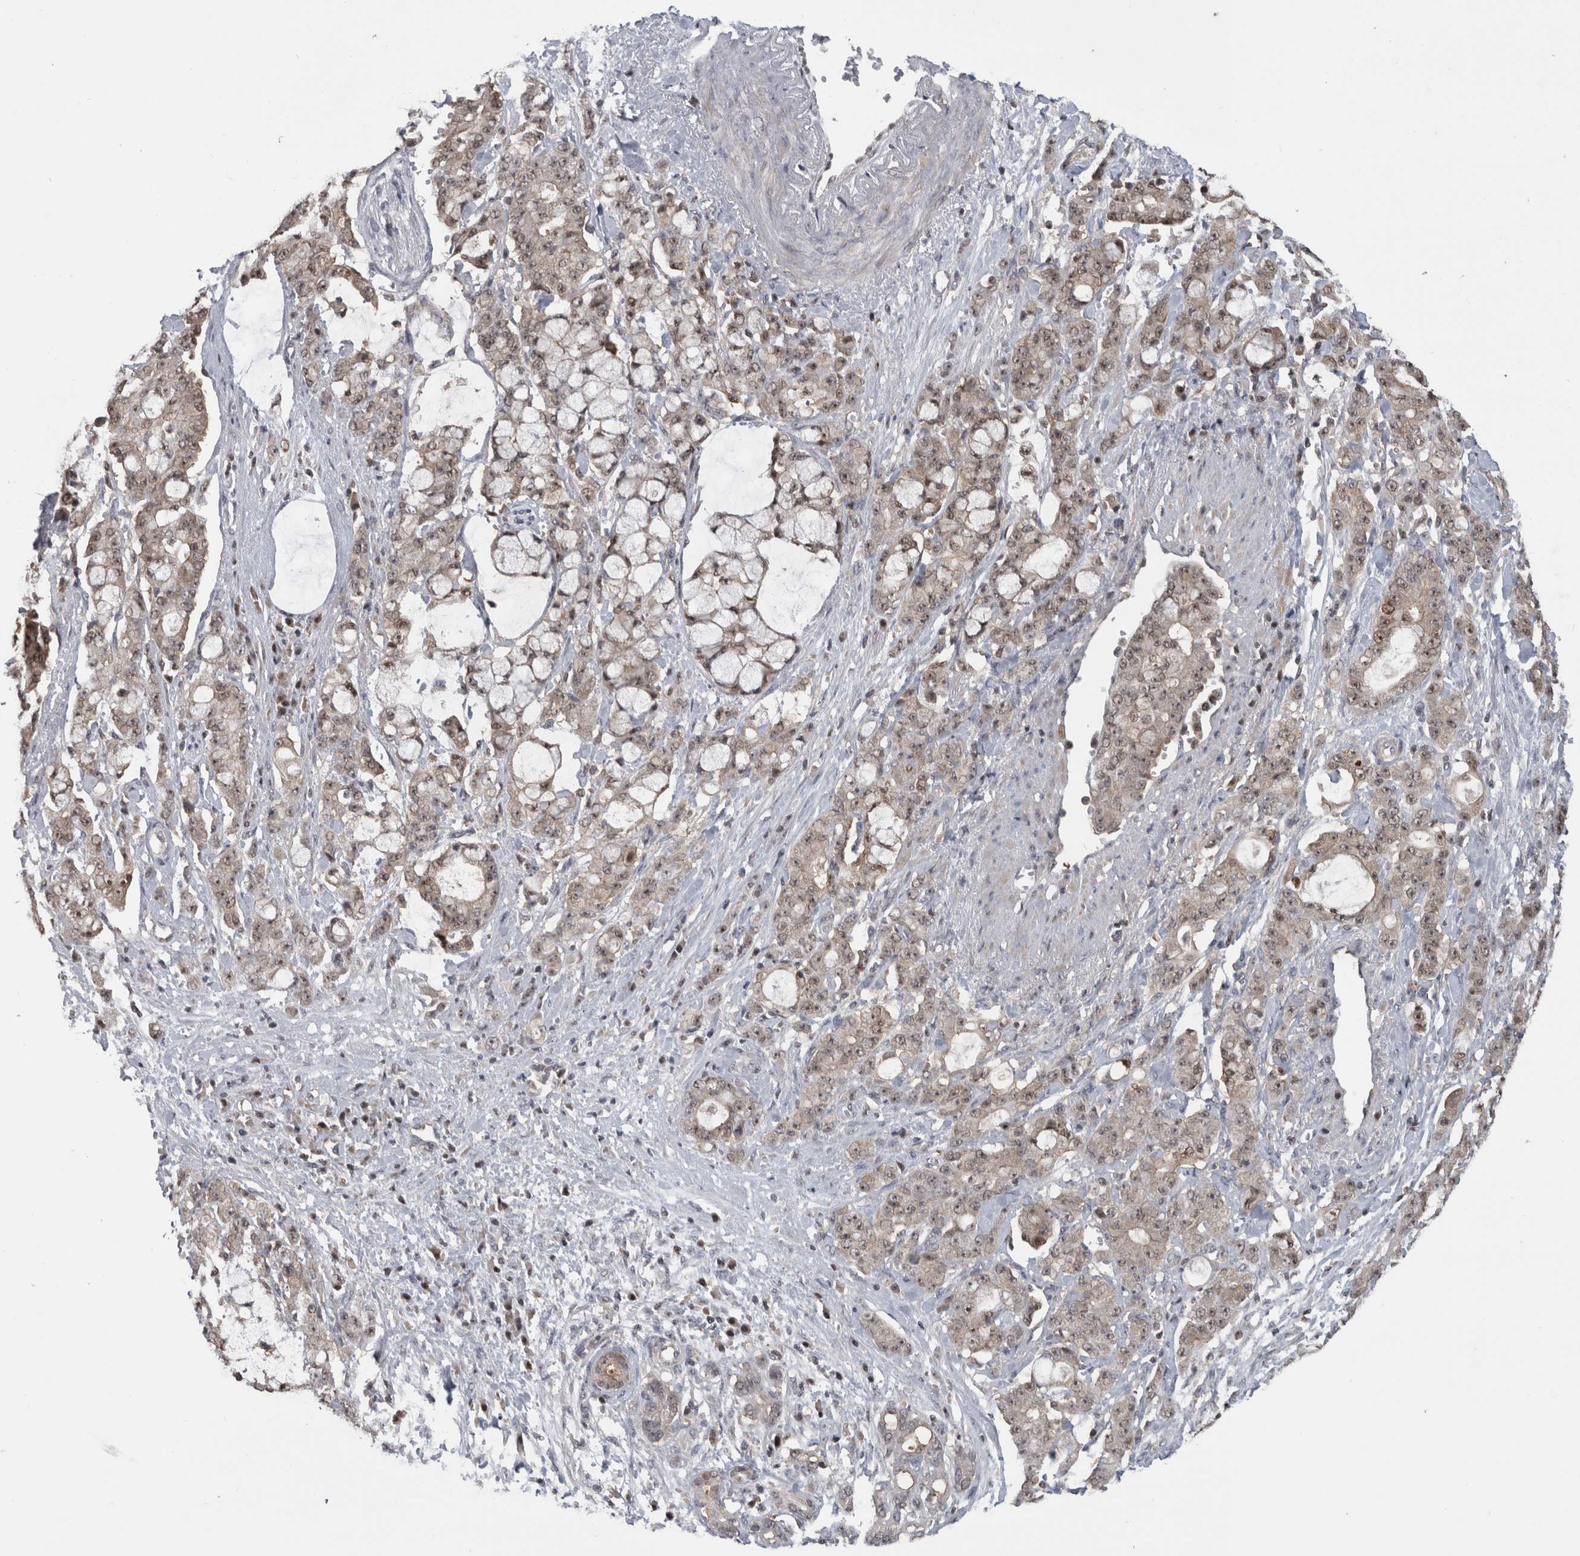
{"staining": {"intensity": "weak", "quantity": "25%-75%", "location": "nuclear"}, "tissue": "pancreatic cancer", "cell_type": "Tumor cells", "image_type": "cancer", "snomed": [{"axis": "morphology", "description": "Adenocarcinoma, NOS"}, {"axis": "topography", "description": "Pancreas"}], "caption": "This is an image of immunohistochemistry staining of adenocarcinoma (pancreatic), which shows weak expression in the nuclear of tumor cells.", "gene": "TDRD7", "patient": {"sex": "female", "age": 73}}